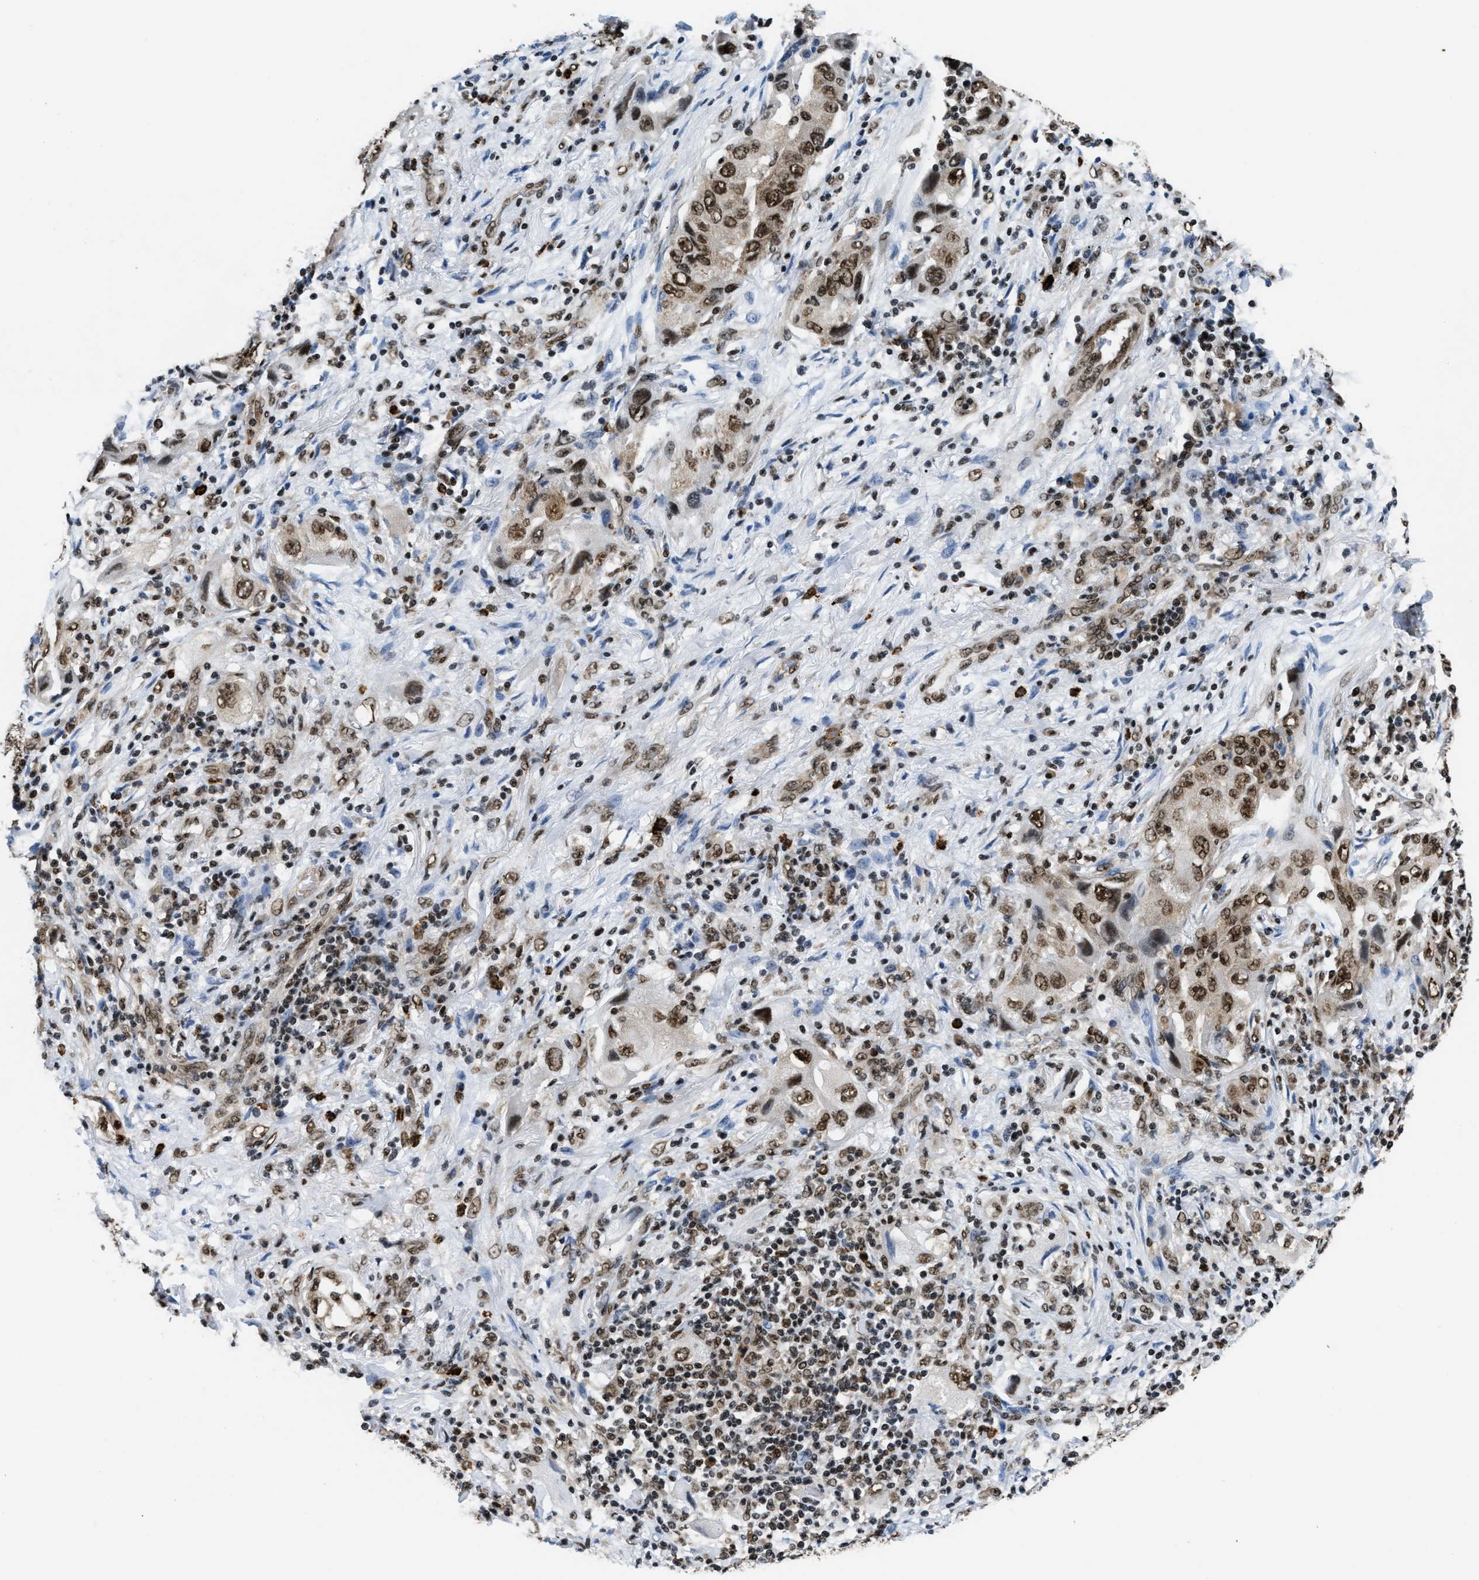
{"staining": {"intensity": "strong", "quantity": ">75%", "location": "nuclear"}, "tissue": "lung cancer", "cell_type": "Tumor cells", "image_type": "cancer", "snomed": [{"axis": "morphology", "description": "Adenocarcinoma, NOS"}, {"axis": "topography", "description": "Lung"}], "caption": "Protein expression analysis of human lung adenocarcinoma reveals strong nuclear positivity in about >75% of tumor cells. (brown staining indicates protein expression, while blue staining denotes nuclei).", "gene": "CCNDBP1", "patient": {"sex": "female", "age": 65}}